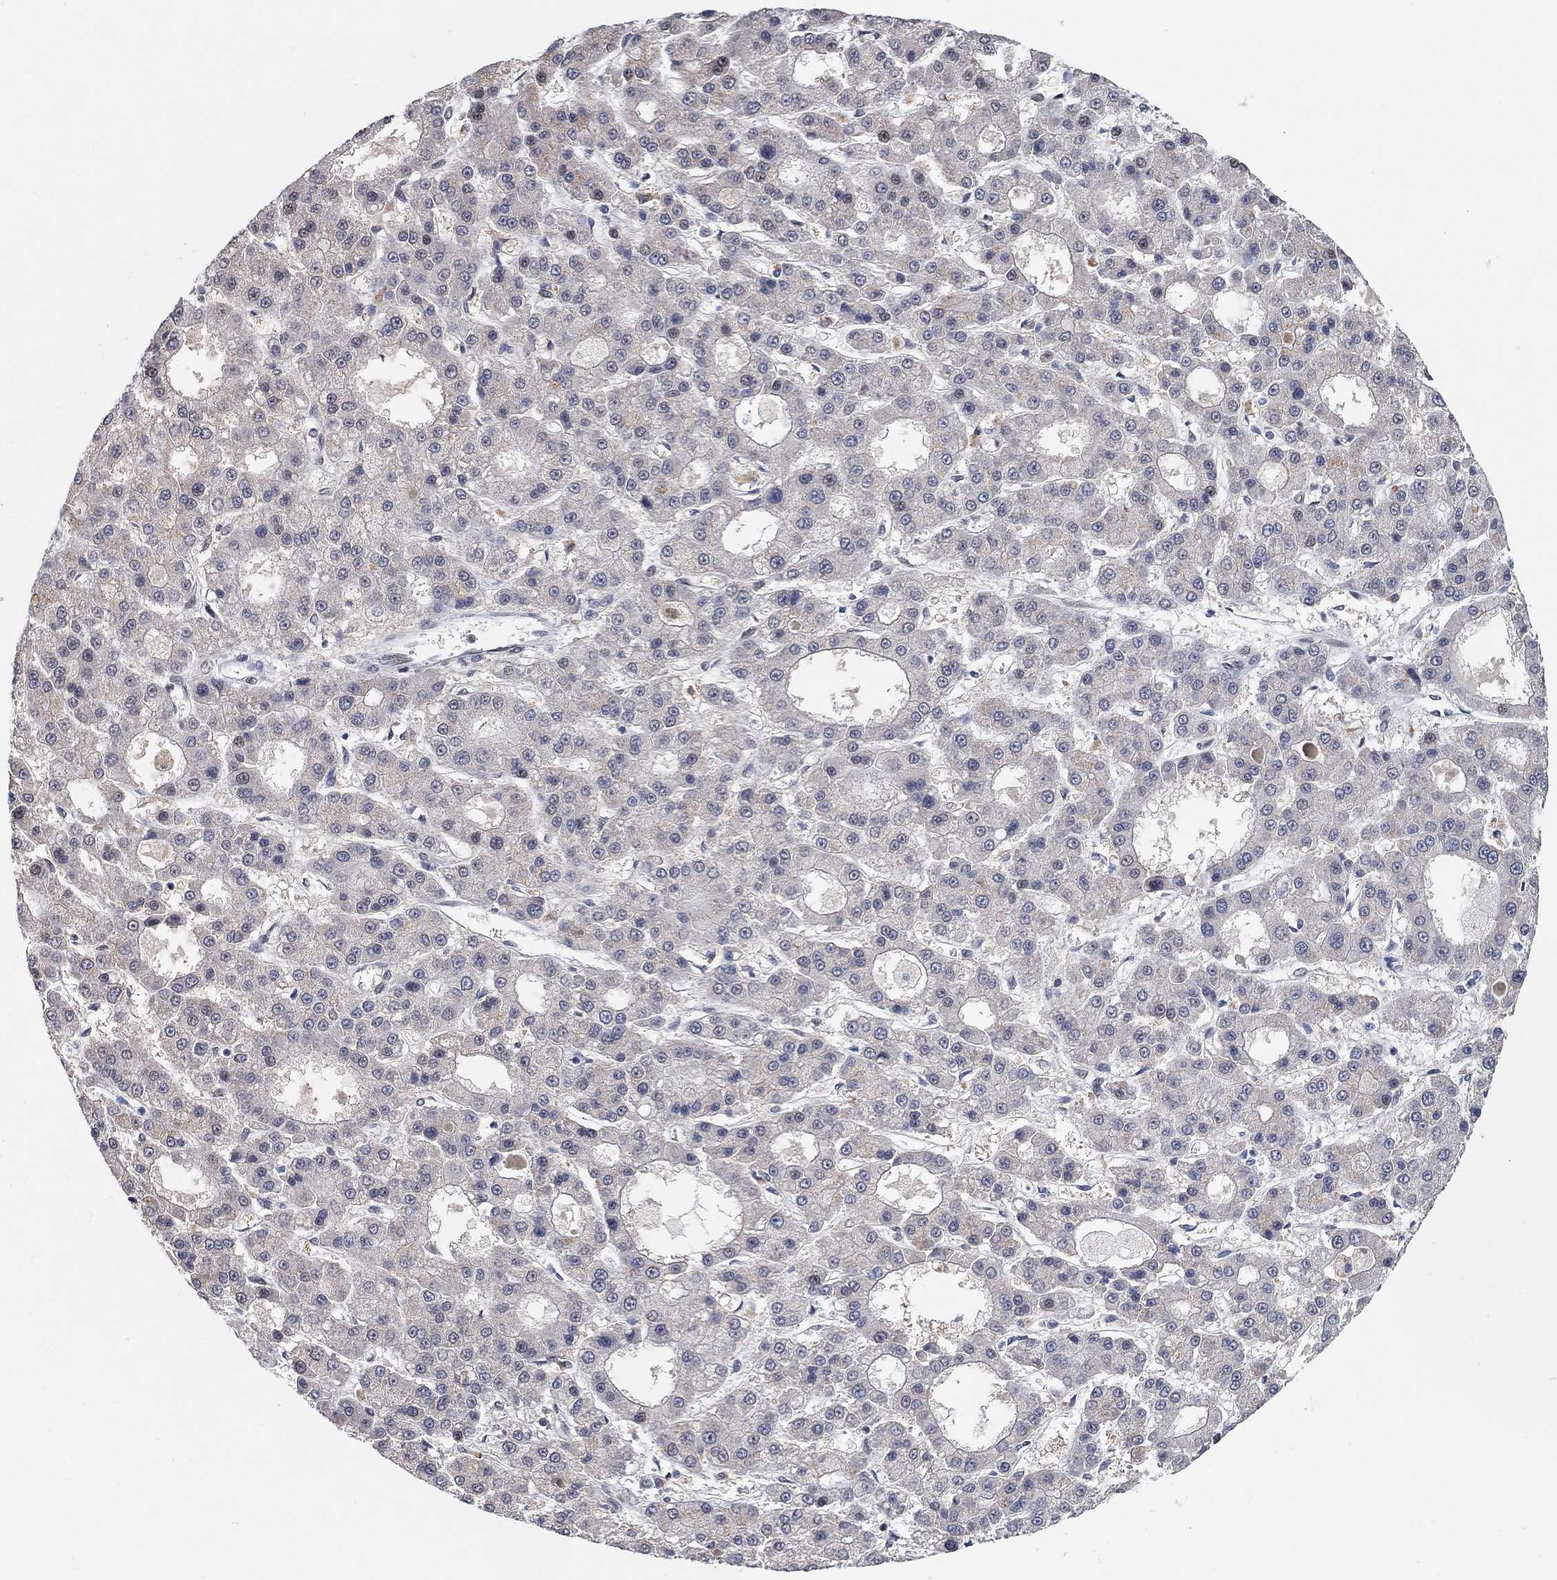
{"staining": {"intensity": "weak", "quantity": "<25%", "location": "nuclear"}, "tissue": "liver cancer", "cell_type": "Tumor cells", "image_type": "cancer", "snomed": [{"axis": "morphology", "description": "Carcinoma, Hepatocellular, NOS"}, {"axis": "topography", "description": "Liver"}], "caption": "Liver cancer was stained to show a protein in brown. There is no significant expression in tumor cells. Nuclei are stained in blue.", "gene": "USP39", "patient": {"sex": "male", "age": 70}}